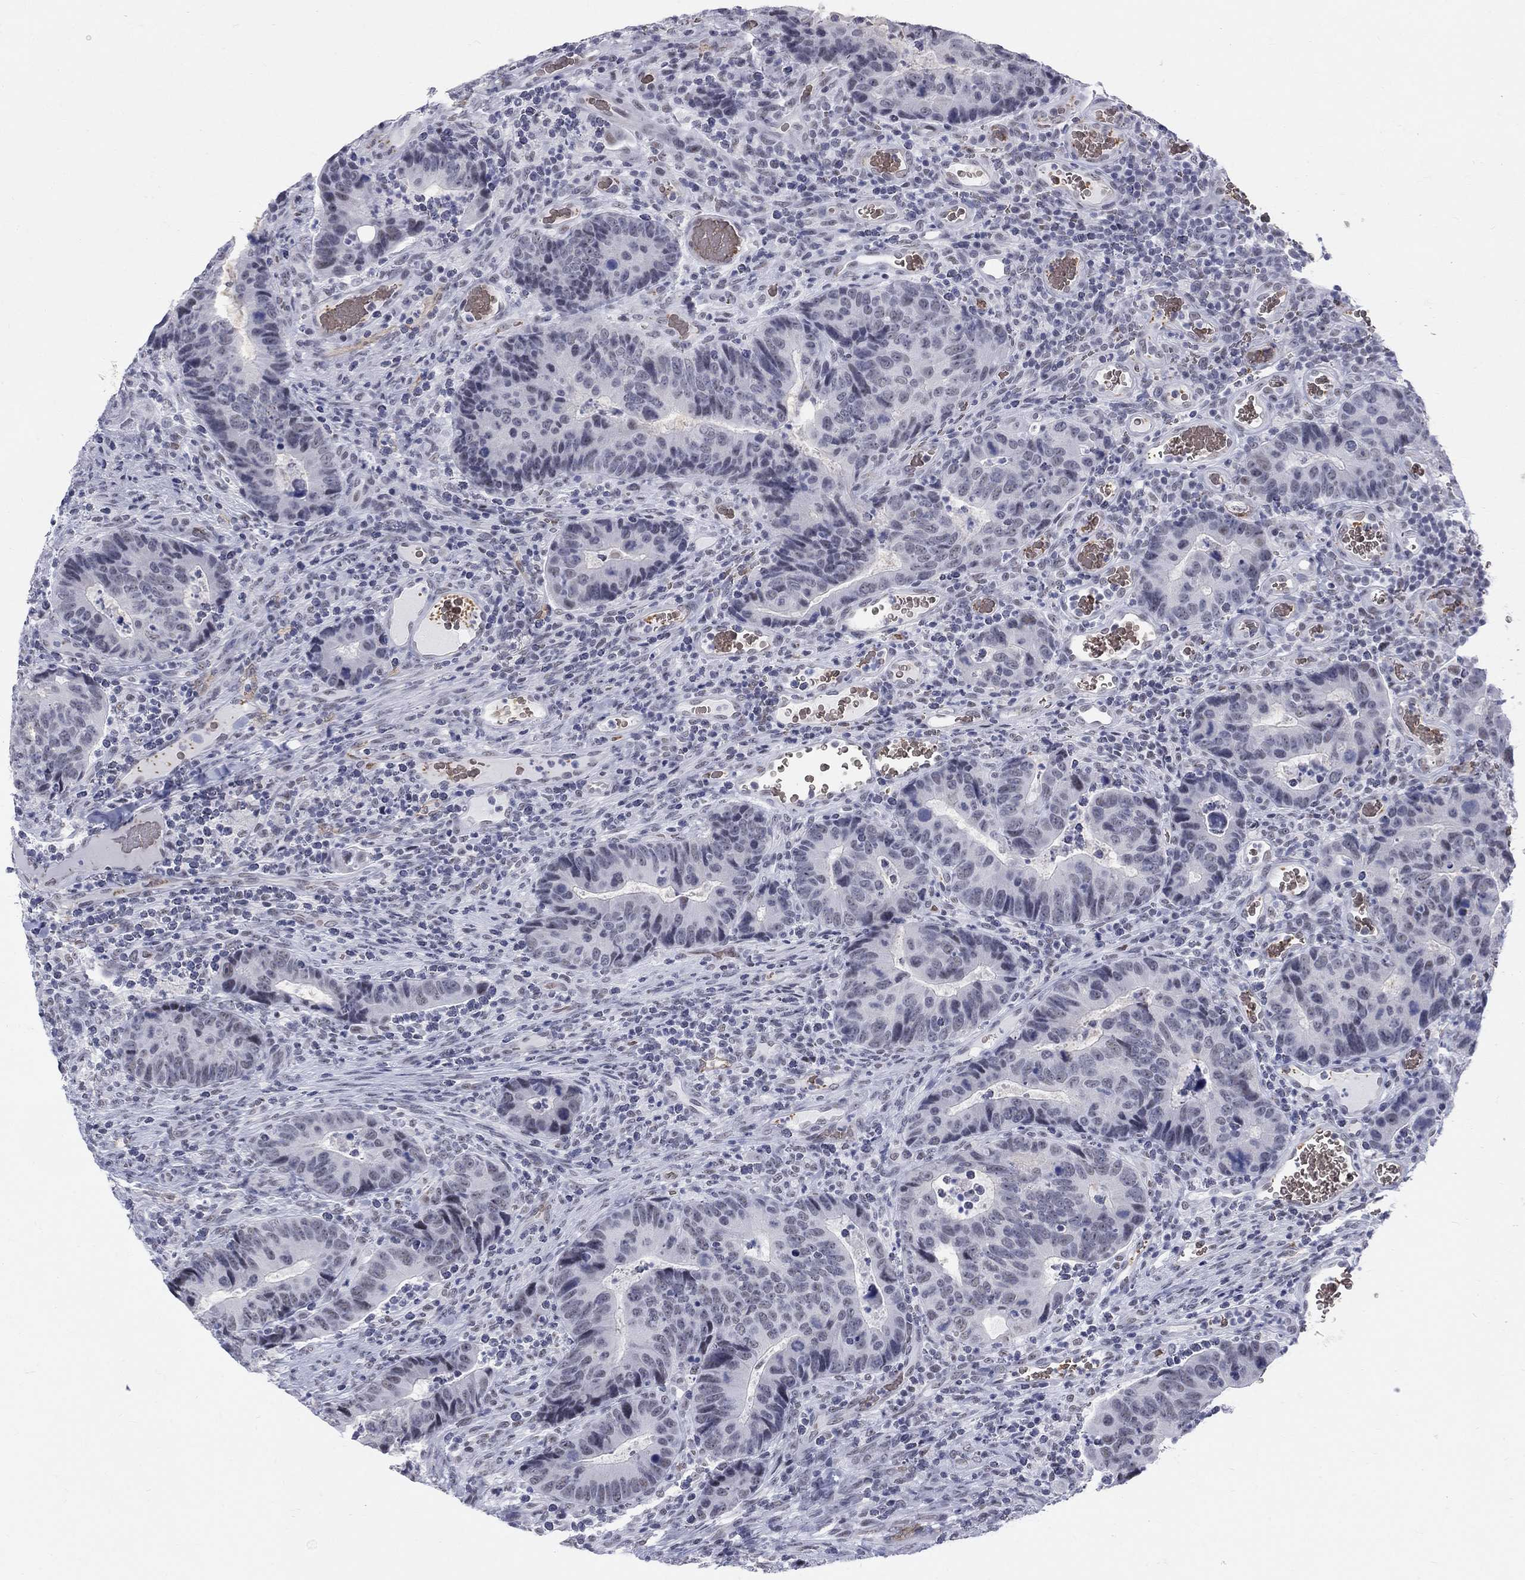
{"staining": {"intensity": "negative", "quantity": "none", "location": "none"}, "tissue": "colorectal cancer", "cell_type": "Tumor cells", "image_type": "cancer", "snomed": [{"axis": "morphology", "description": "Adenocarcinoma, NOS"}, {"axis": "topography", "description": "Colon"}], "caption": "IHC of colorectal adenocarcinoma exhibits no staining in tumor cells.", "gene": "DMTN", "patient": {"sex": "female", "age": 56}}